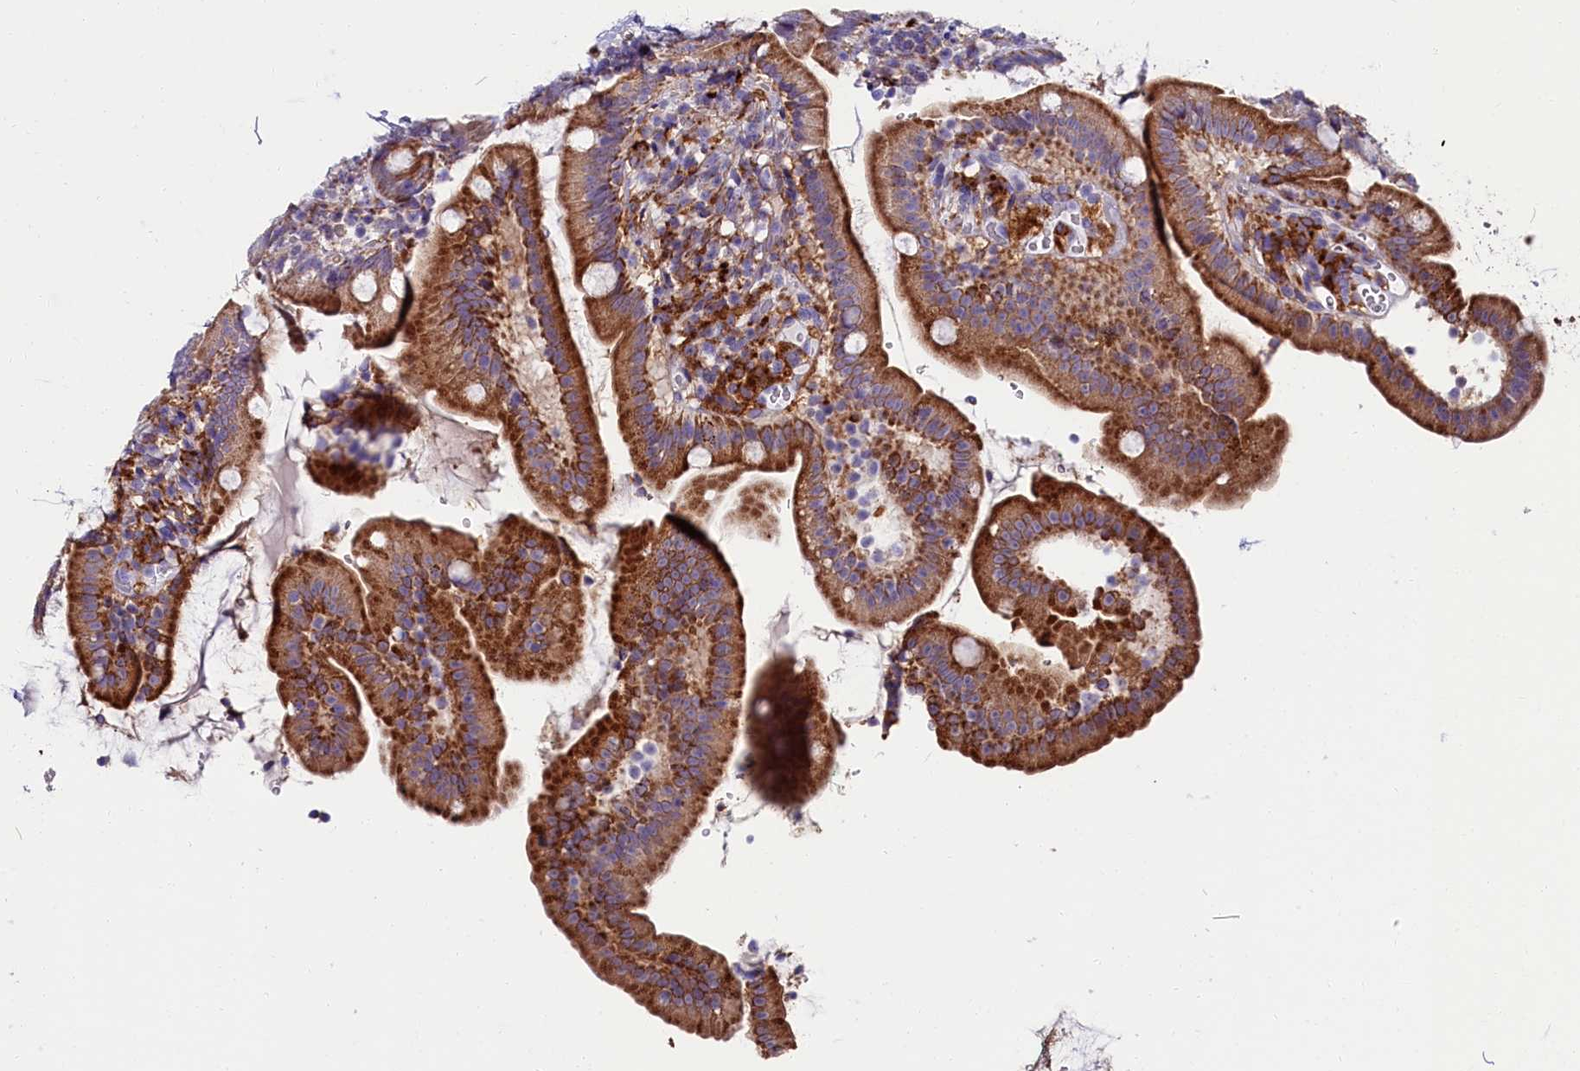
{"staining": {"intensity": "strong", "quantity": "25%-75%", "location": "cytoplasmic/membranous"}, "tissue": "duodenum", "cell_type": "Glandular cells", "image_type": "normal", "snomed": [{"axis": "morphology", "description": "Normal tissue, NOS"}, {"axis": "topography", "description": "Duodenum"}], "caption": "A histopathology image showing strong cytoplasmic/membranous staining in about 25%-75% of glandular cells in unremarkable duodenum, as visualized by brown immunohistochemical staining.", "gene": "IL20RA", "patient": {"sex": "female", "age": 67}}